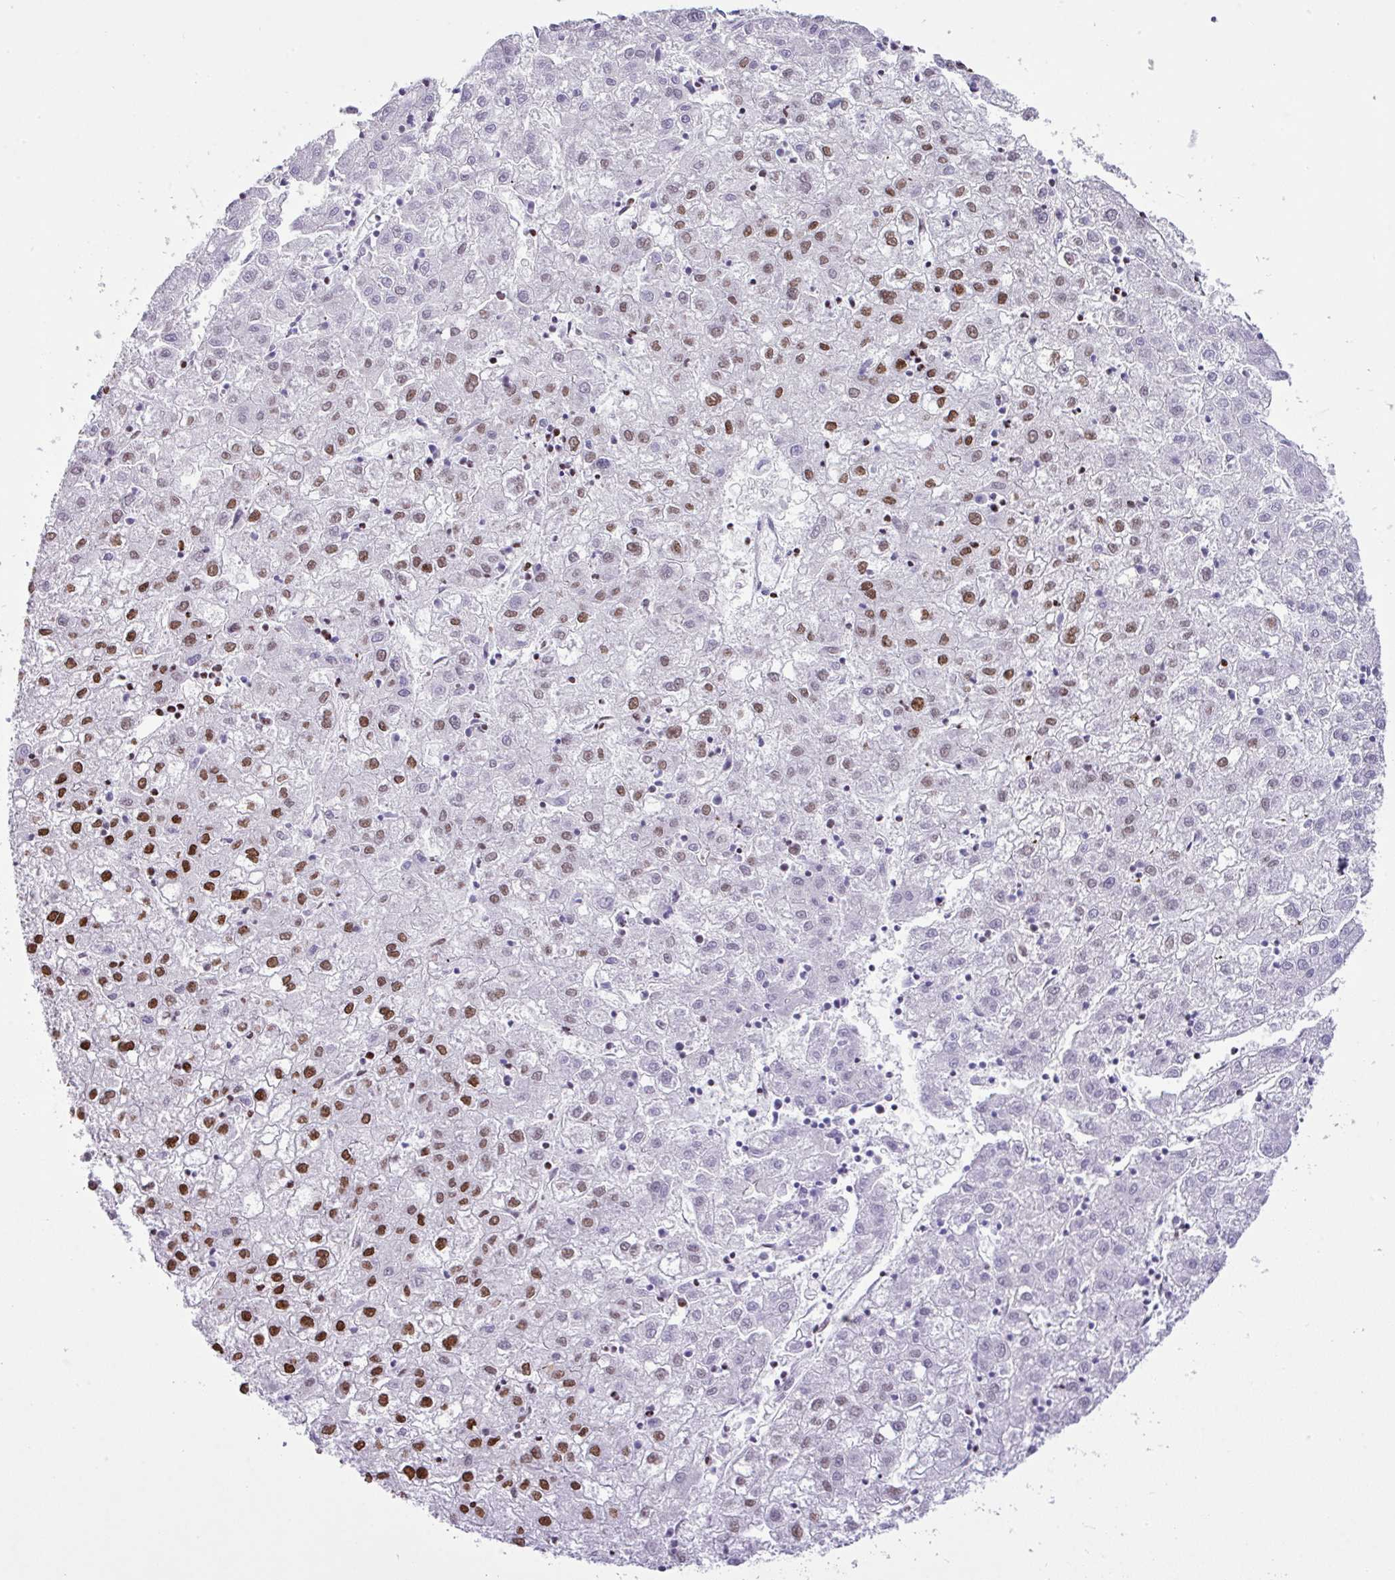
{"staining": {"intensity": "moderate", "quantity": "25%-75%", "location": "nuclear"}, "tissue": "liver cancer", "cell_type": "Tumor cells", "image_type": "cancer", "snomed": [{"axis": "morphology", "description": "Carcinoma, Hepatocellular, NOS"}, {"axis": "topography", "description": "Liver"}], "caption": "Approximately 25%-75% of tumor cells in human liver hepatocellular carcinoma display moderate nuclear protein staining as visualized by brown immunohistochemical staining.", "gene": "RARG", "patient": {"sex": "male", "age": 72}}